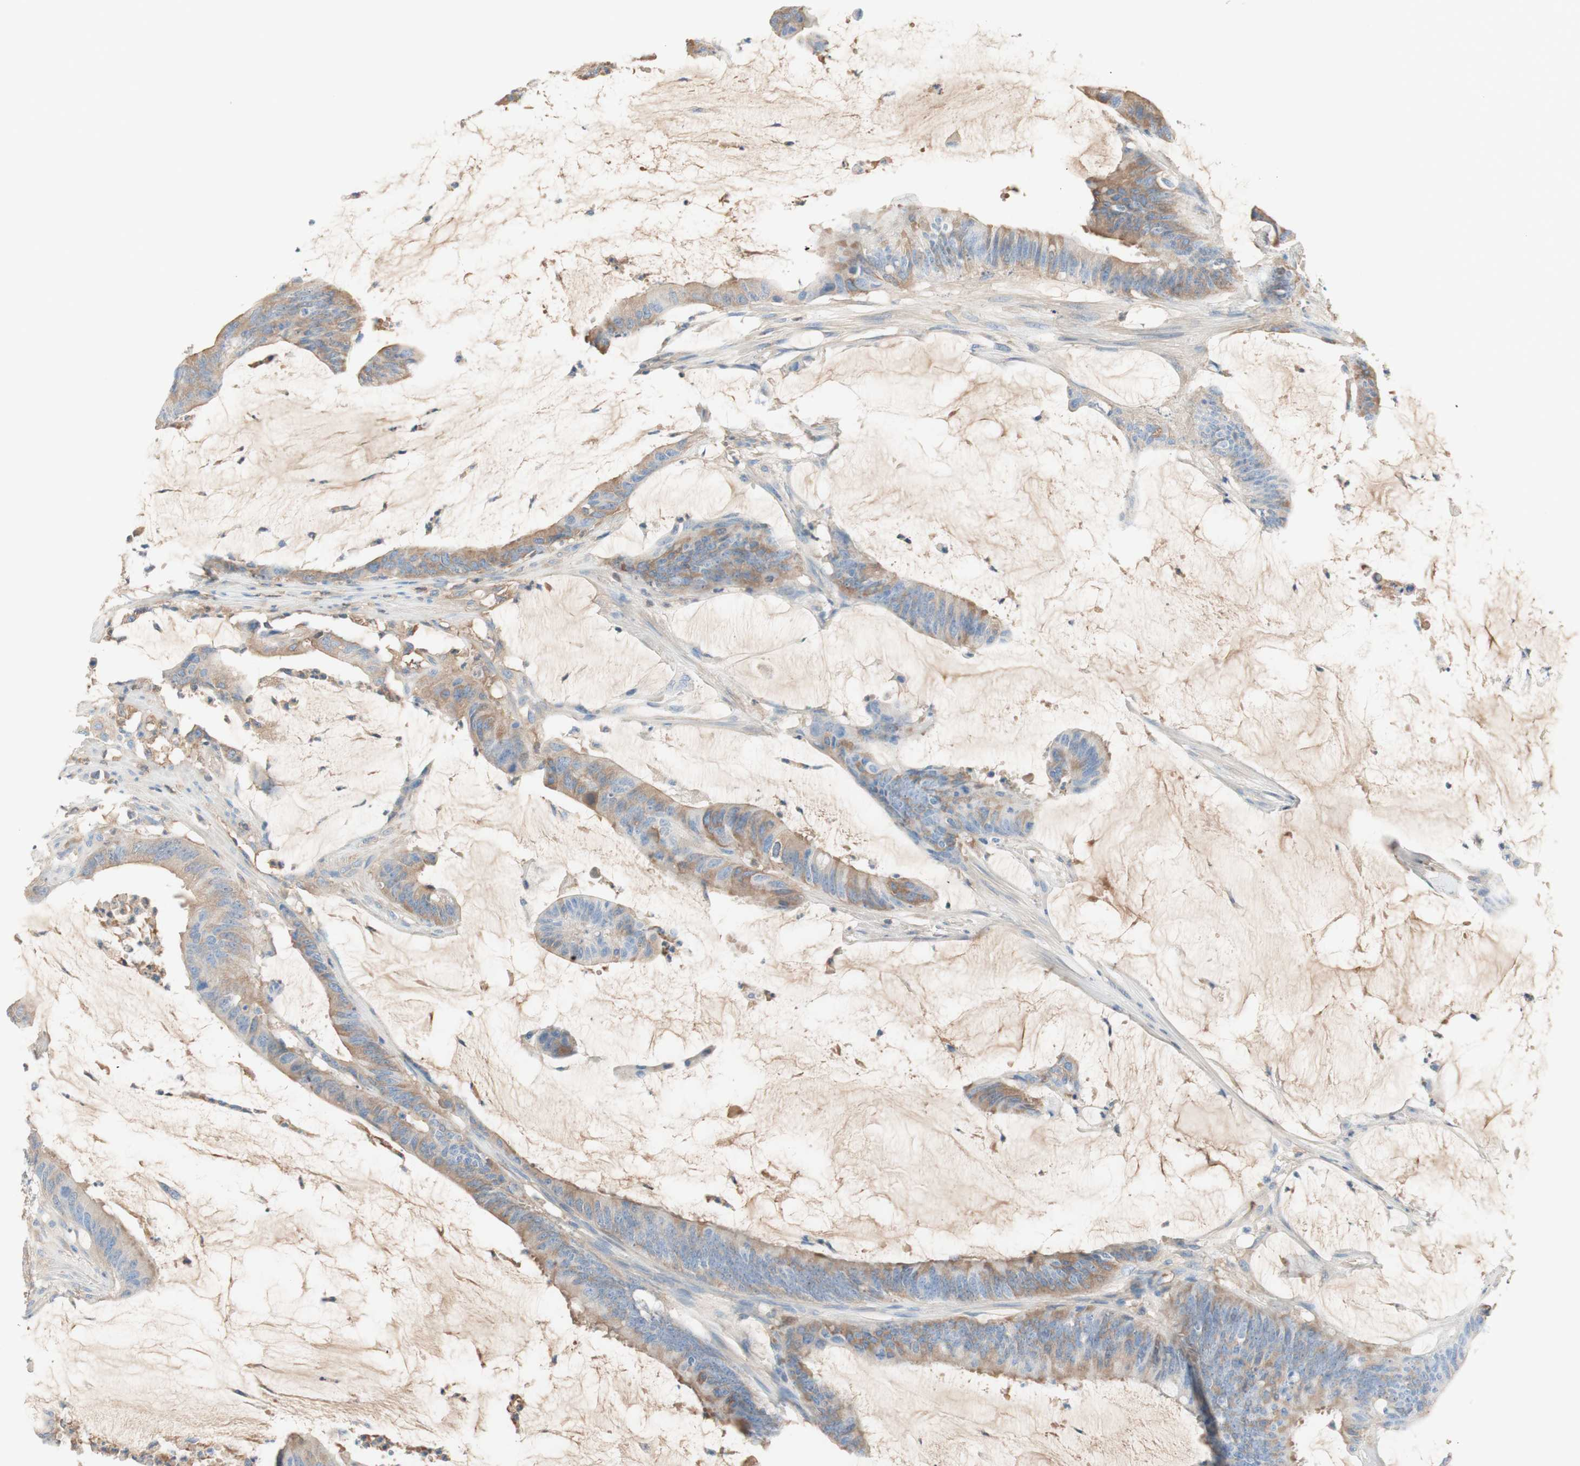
{"staining": {"intensity": "moderate", "quantity": "25%-75%", "location": "cytoplasmic/membranous"}, "tissue": "colorectal cancer", "cell_type": "Tumor cells", "image_type": "cancer", "snomed": [{"axis": "morphology", "description": "Adenocarcinoma, NOS"}, {"axis": "topography", "description": "Rectum"}], "caption": "This photomicrograph shows IHC staining of human colorectal cancer, with medium moderate cytoplasmic/membranous positivity in about 25%-75% of tumor cells.", "gene": "KNG1", "patient": {"sex": "female", "age": 66}}